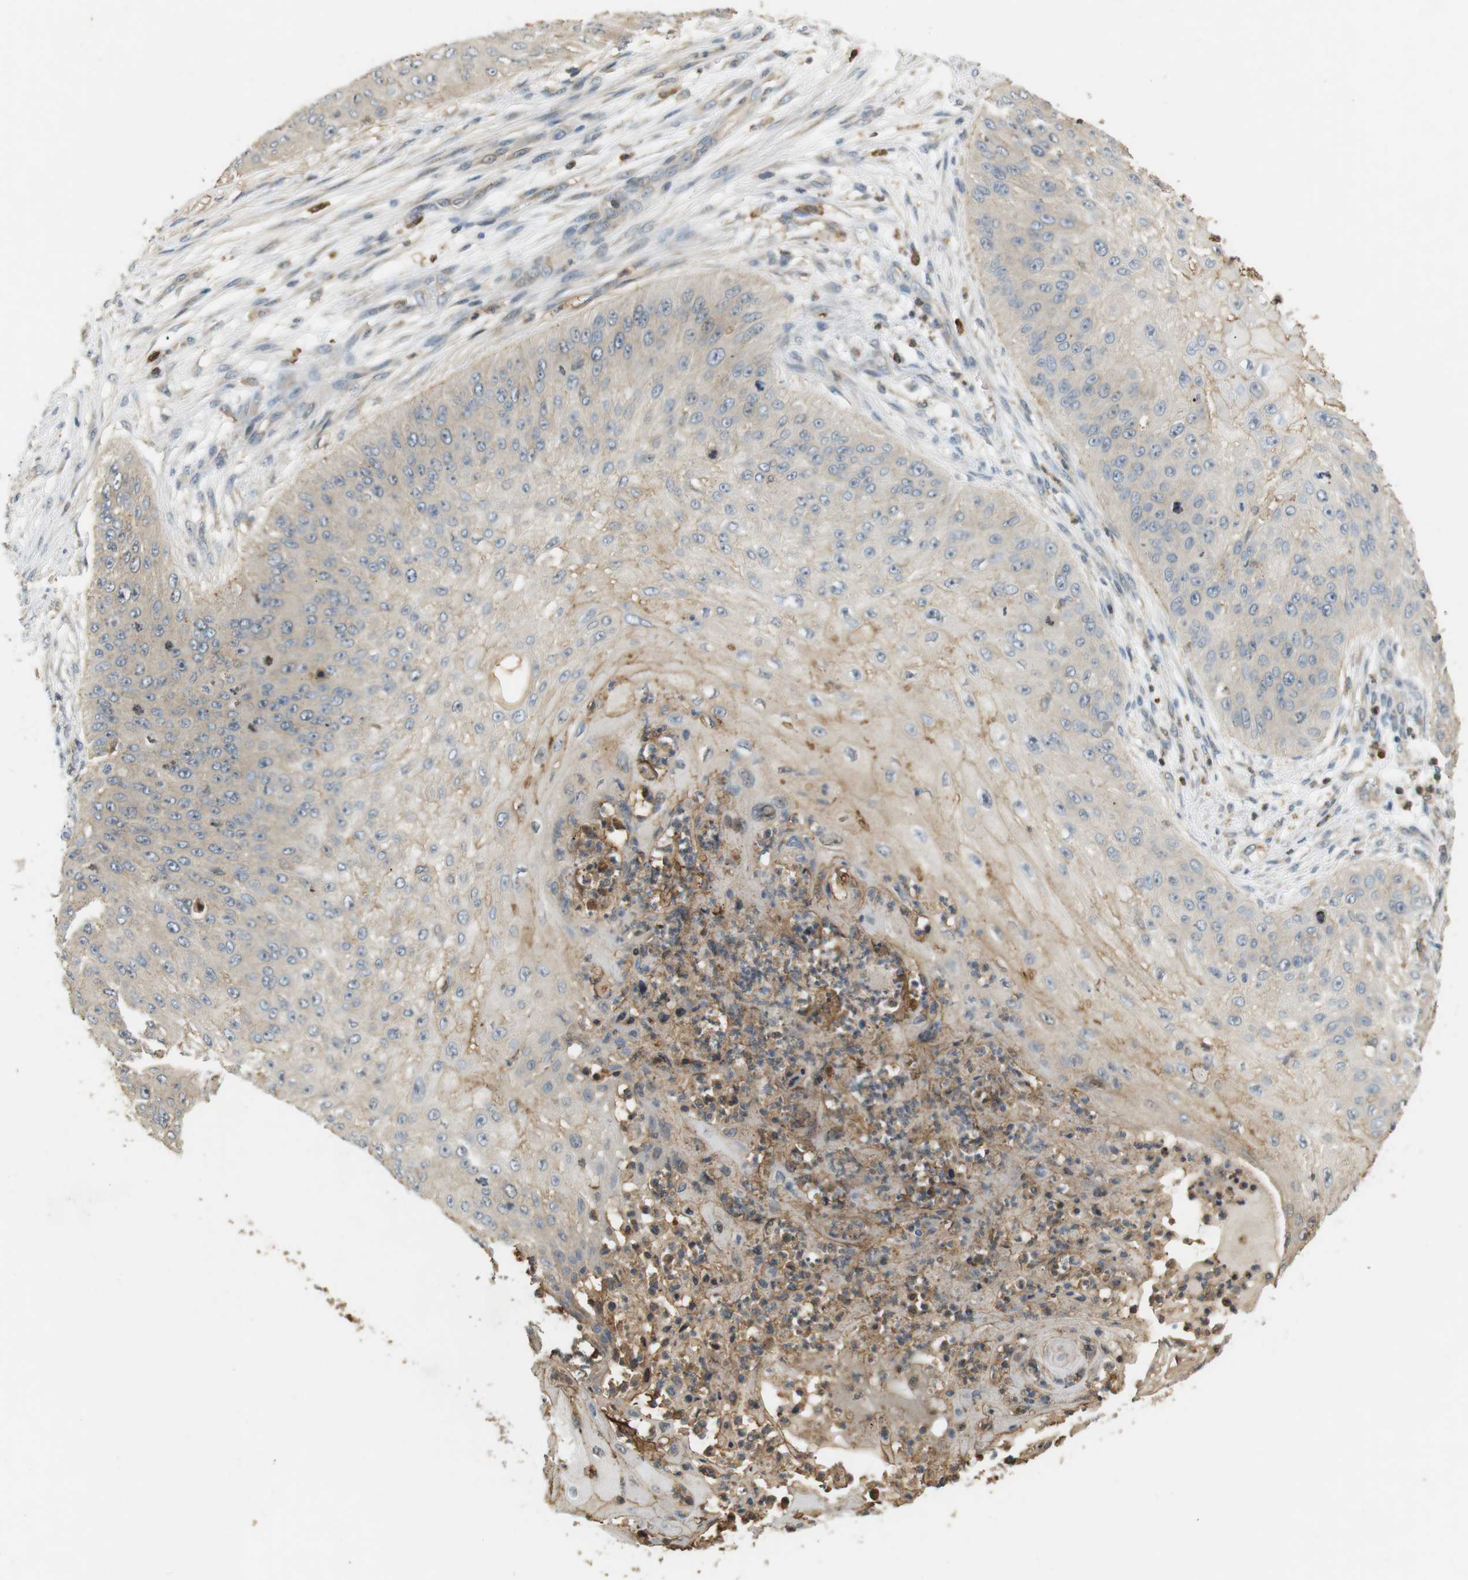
{"staining": {"intensity": "moderate", "quantity": "<25%", "location": "cytoplasmic/membranous"}, "tissue": "skin cancer", "cell_type": "Tumor cells", "image_type": "cancer", "snomed": [{"axis": "morphology", "description": "Squamous cell carcinoma, NOS"}, {"axis": "topography", "description": "Skin"}], "caption": "The histopathology image exhibits staining of skin cancer (squamous cell carcinoma), revealing moderate cytoplasmic/membranous protein staining (brown color) within tumor cells.", "gene": "P2RY1", "patient": {"sex": "female", "age": 80}}